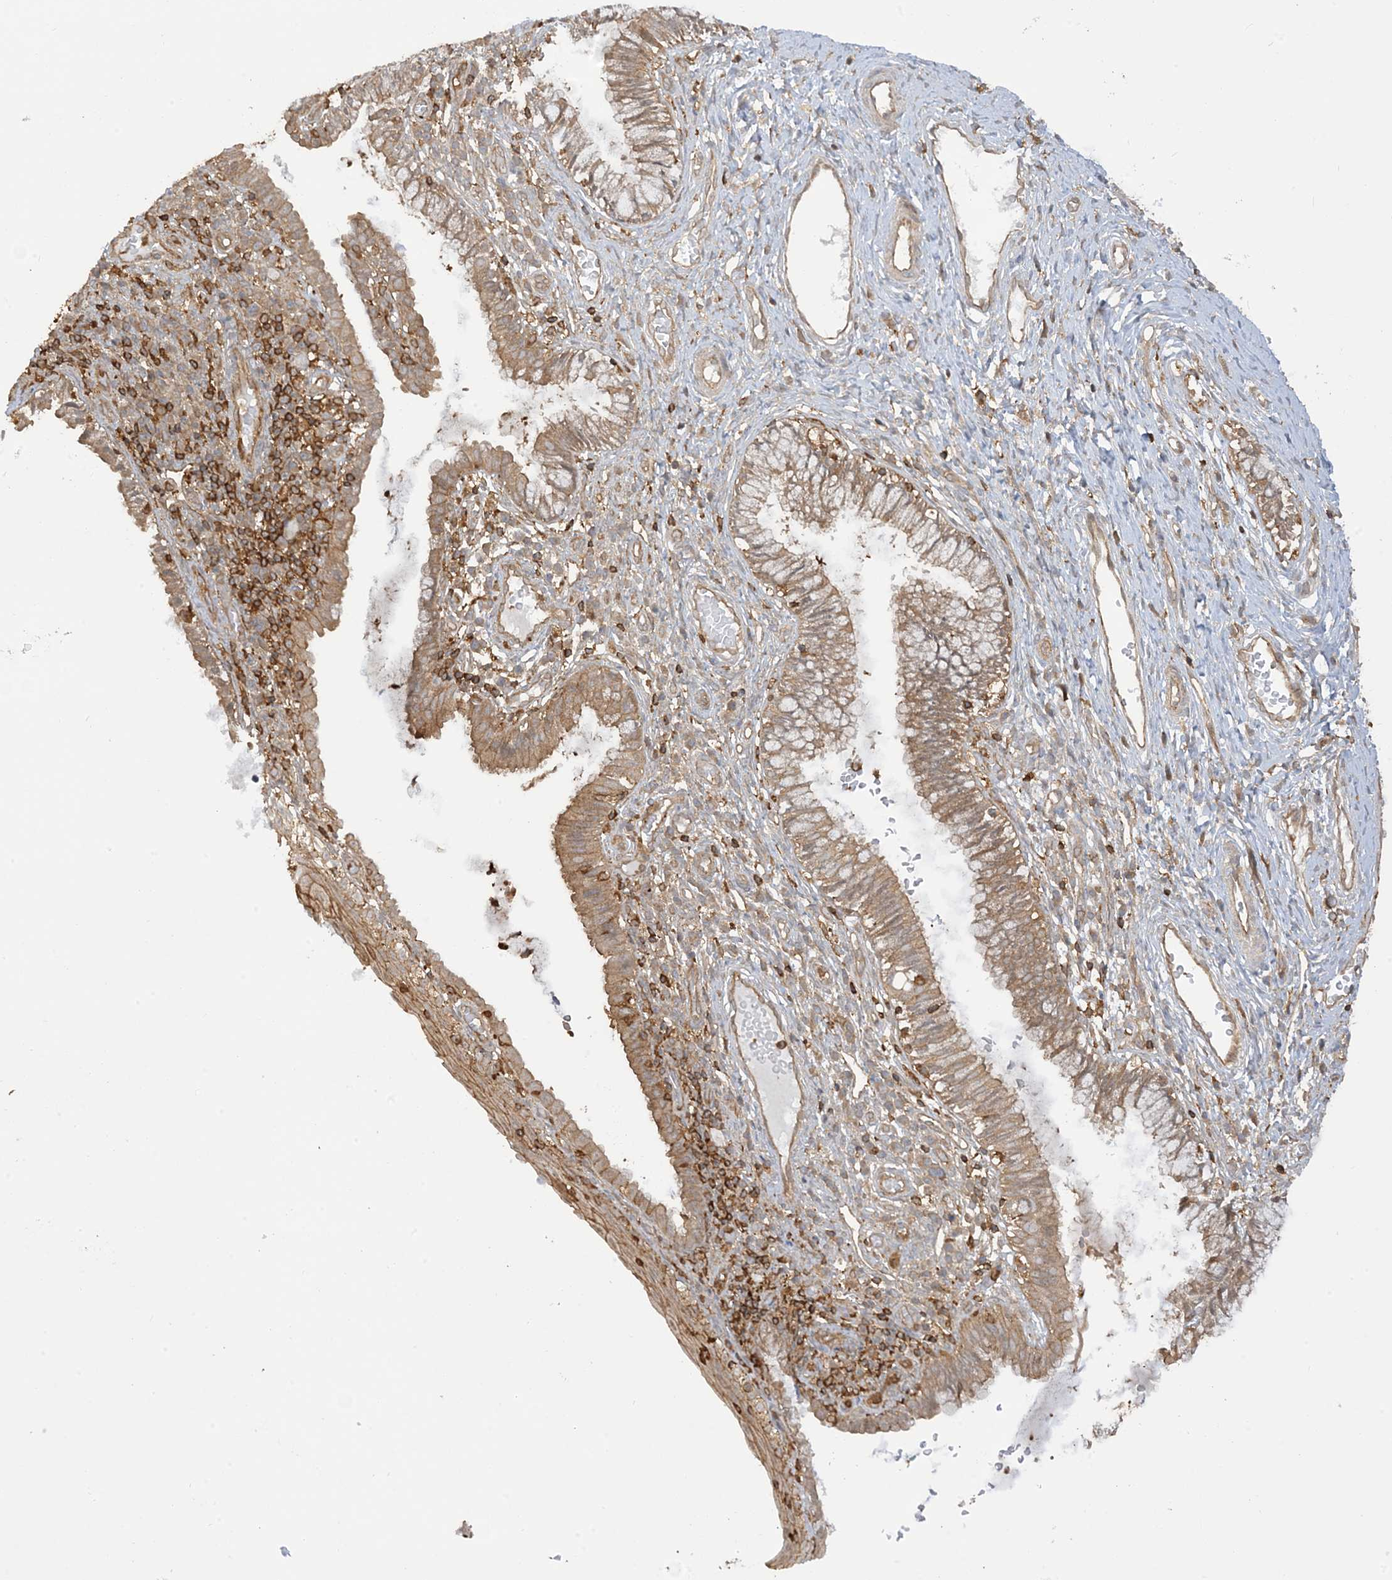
{"staining": {"intensity": "moderate", "quantity": ">75%", "location": "cytoplasmic/membranous"}, "tissue": "cervix", "cell_type": "Glandular cells", "image_type": "normal", "snomed": [{"axis": "morphology", "description": "Normal tissue, NOS"}, {"axis": "topography", "description": "Cervix"}], "caption": "Unremarkable cervix displays moderate cytoplasmic/membranous positivity in approximately >75% of glandular cells, visualized by immunohistochemistry.", "gene": "CAPZB", "patient": {"sex": "female", "age": 27}}